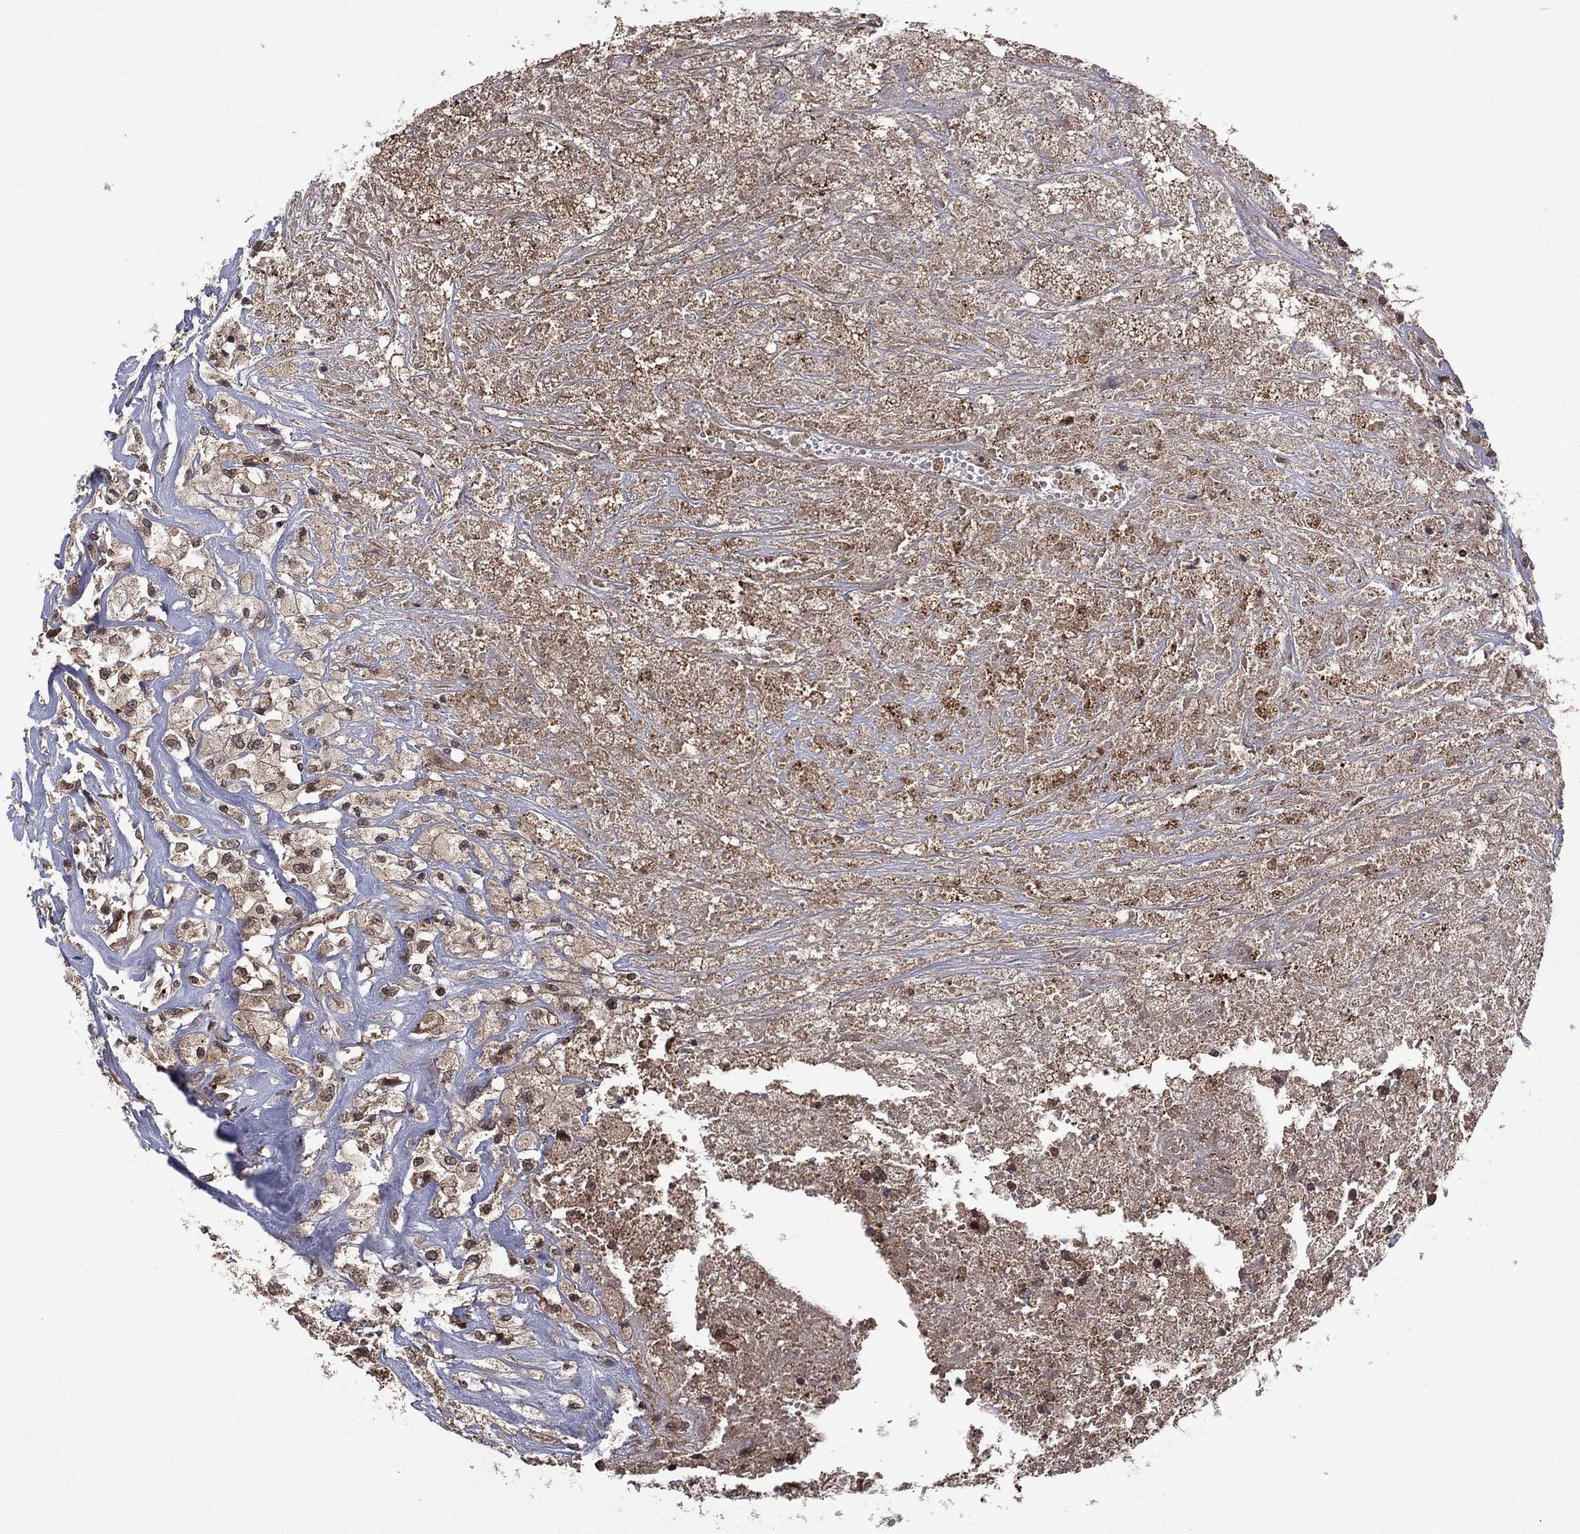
{"staining": {"intensity": "negative", "quantity": "none", "location": "none"}, "tissue": "testis cancer", "cell_type": "Tumor cells", "image_type": "cancer", "snomed": [{"axis": "morphology", "description": "Necrosis, NOS"}, {"axis": "morphology", "description": "Carcinoma, Embryonal, NOS"}, {"axis": "topography", "description": "Testis"}], "caption": "A photomicrograph of human testis embryonal carcinoma is negative for staining in tumor cells.", "gene": "ATG4B", "patient": {"sex": "male", "age": 19}}